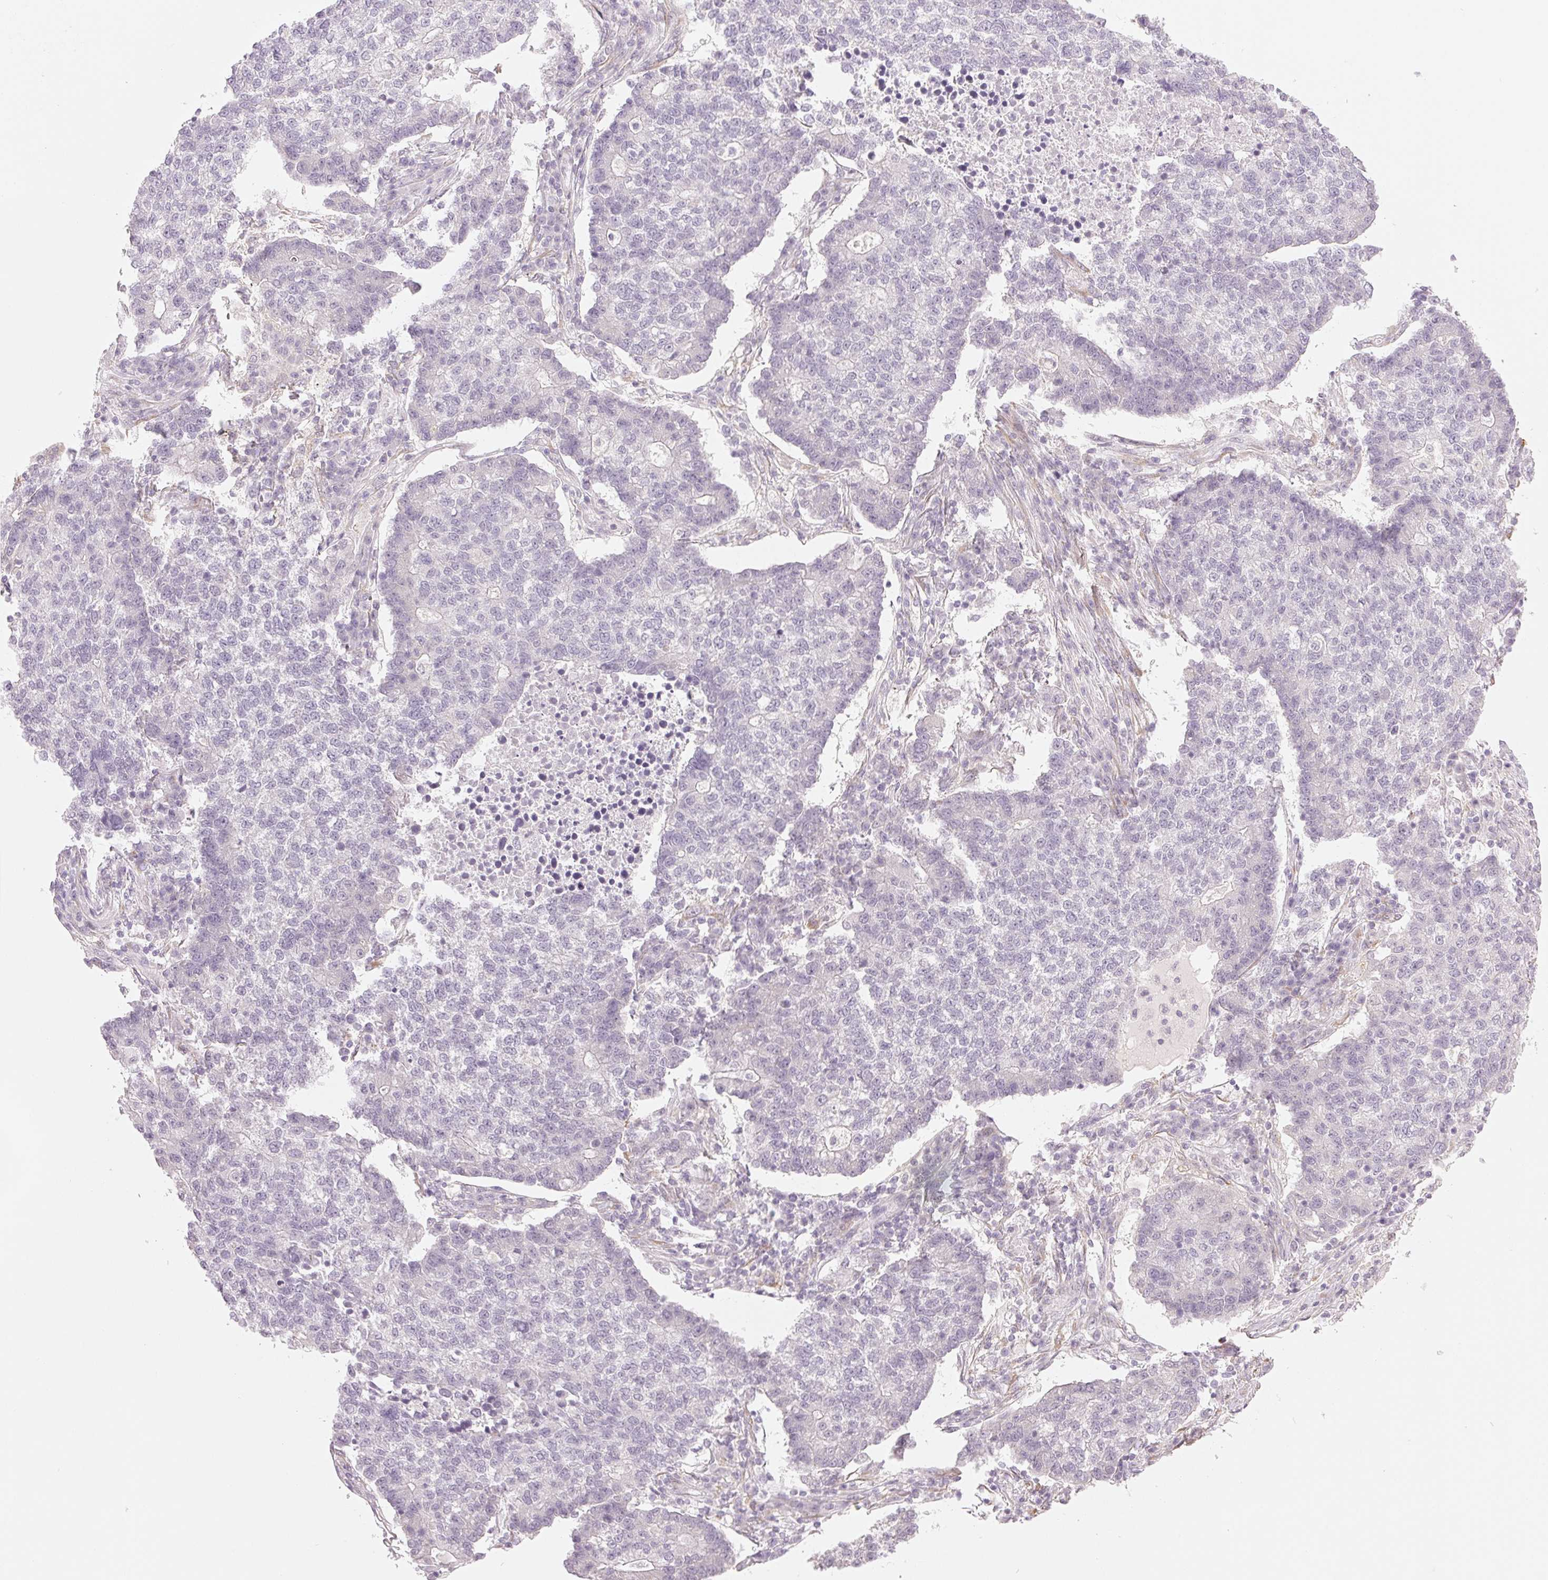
{"staining": {"intensity": "negative", "quantity": "none", "location": "none"}, "tissue": "lung cancer", "cell_type": "Tumor cells", "image_type": "cancer", "snomed": [{"axis": "morphology", "description": "Adenocarcinoma, NOS"}, {"axis": "topography", "description": "Lung"}], "caption": "Immunohistochemistry photomicrograph of human adenocarcinoma (lung) stained for a protein (brown), which demonstrates no staining in tumor cells.", "gene": "MAP1LC3A", "patient": {"sex": "male", "age": 57}}